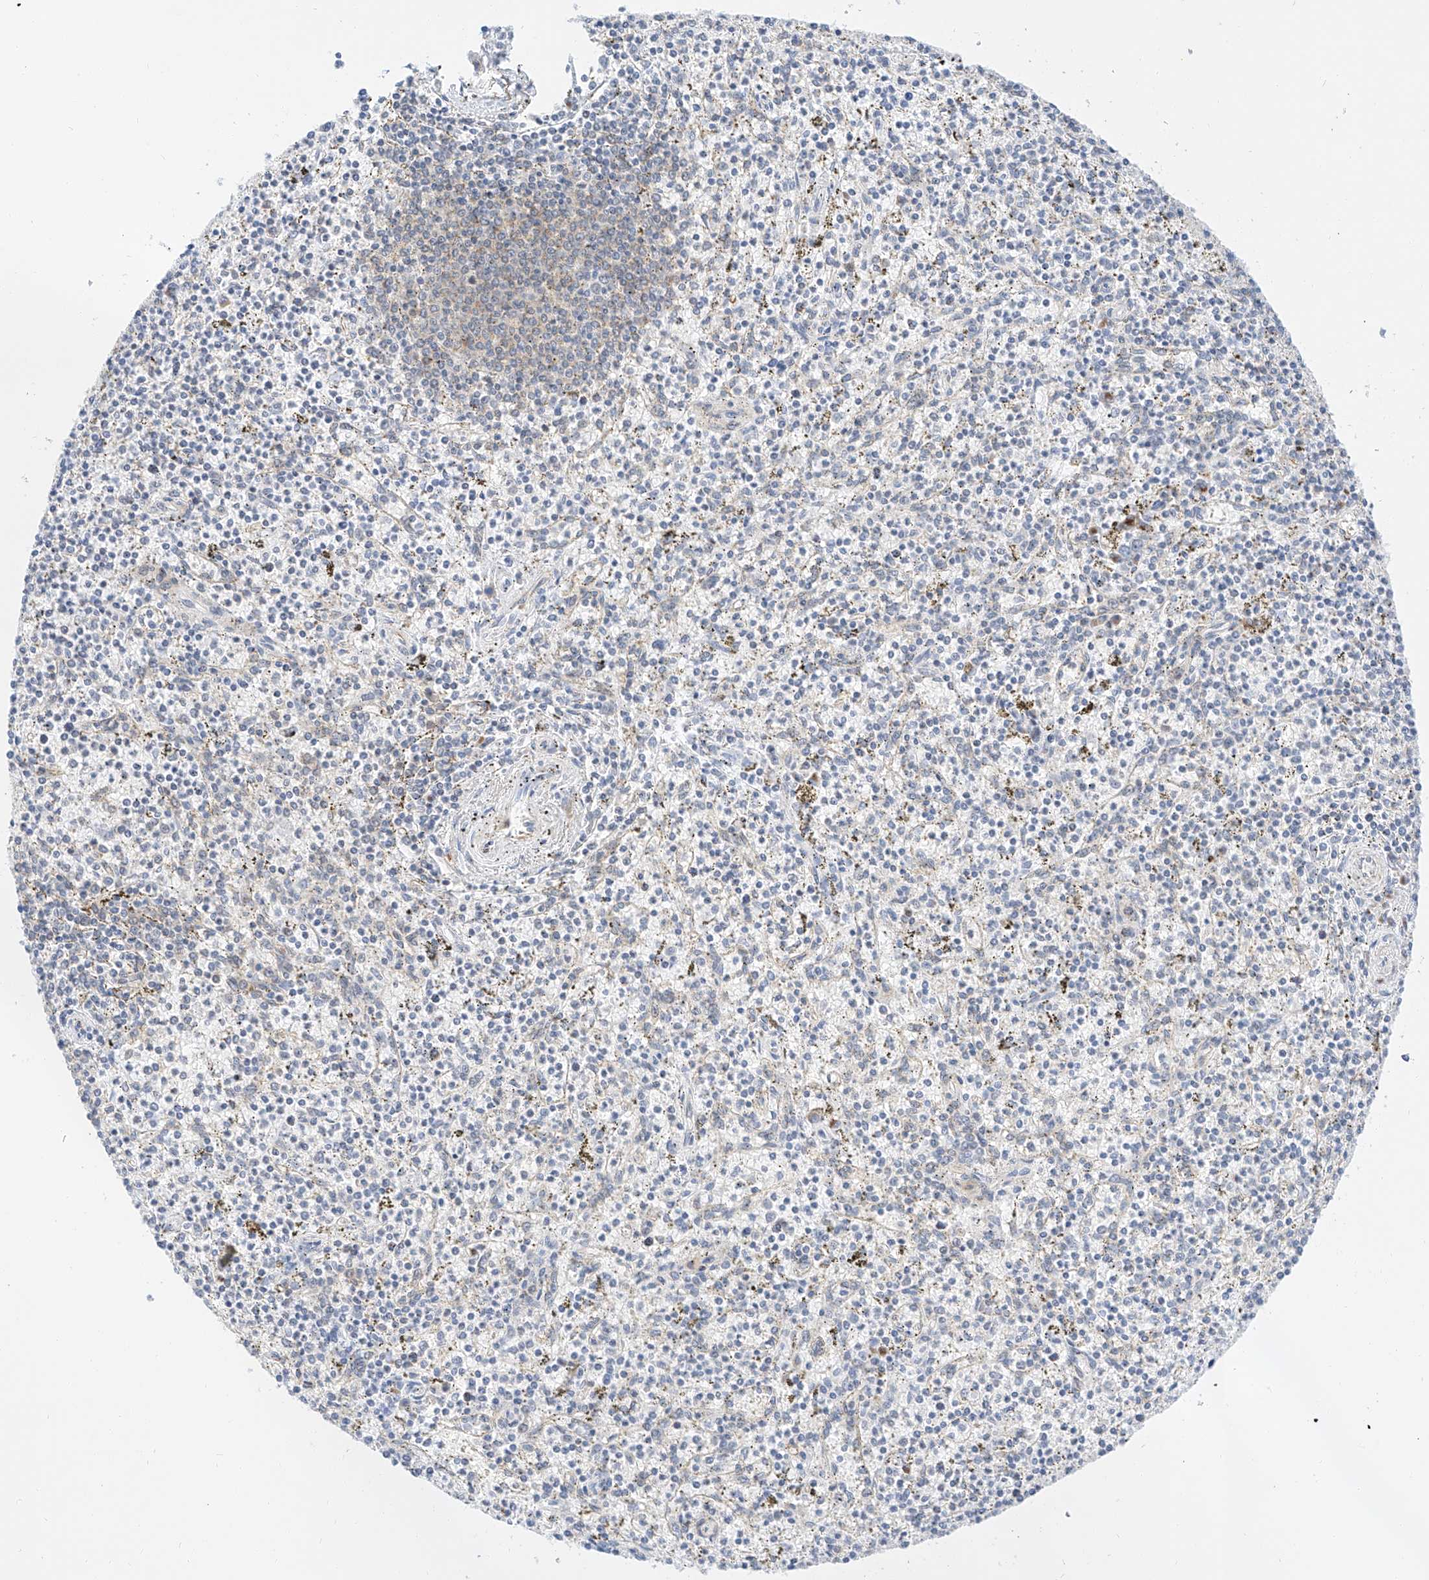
{"staining": {"intensity": "negative", "quantity": "none", "location": "none"}, "tissue": "spleen", "cell_type": "Cells in red pulp", "image_type": "normal", "snomed": [{"axis": "morphology", "description": "Normal tissue, NOS"}, {"axis": "topography", "description": "Spleen"}], "caption": "Immunohistochemistry image of benign spleen stained for a protein (brown), which reveals no positivity in cells in red pulp. The staining was performed using DAB to visualize the protein expression in brown, while the nuclei were stained in blue with hematoxylin (Magnification: 20x).", "gene": "CARMIL1", "patient": {"sex": "male", "age": 72}}